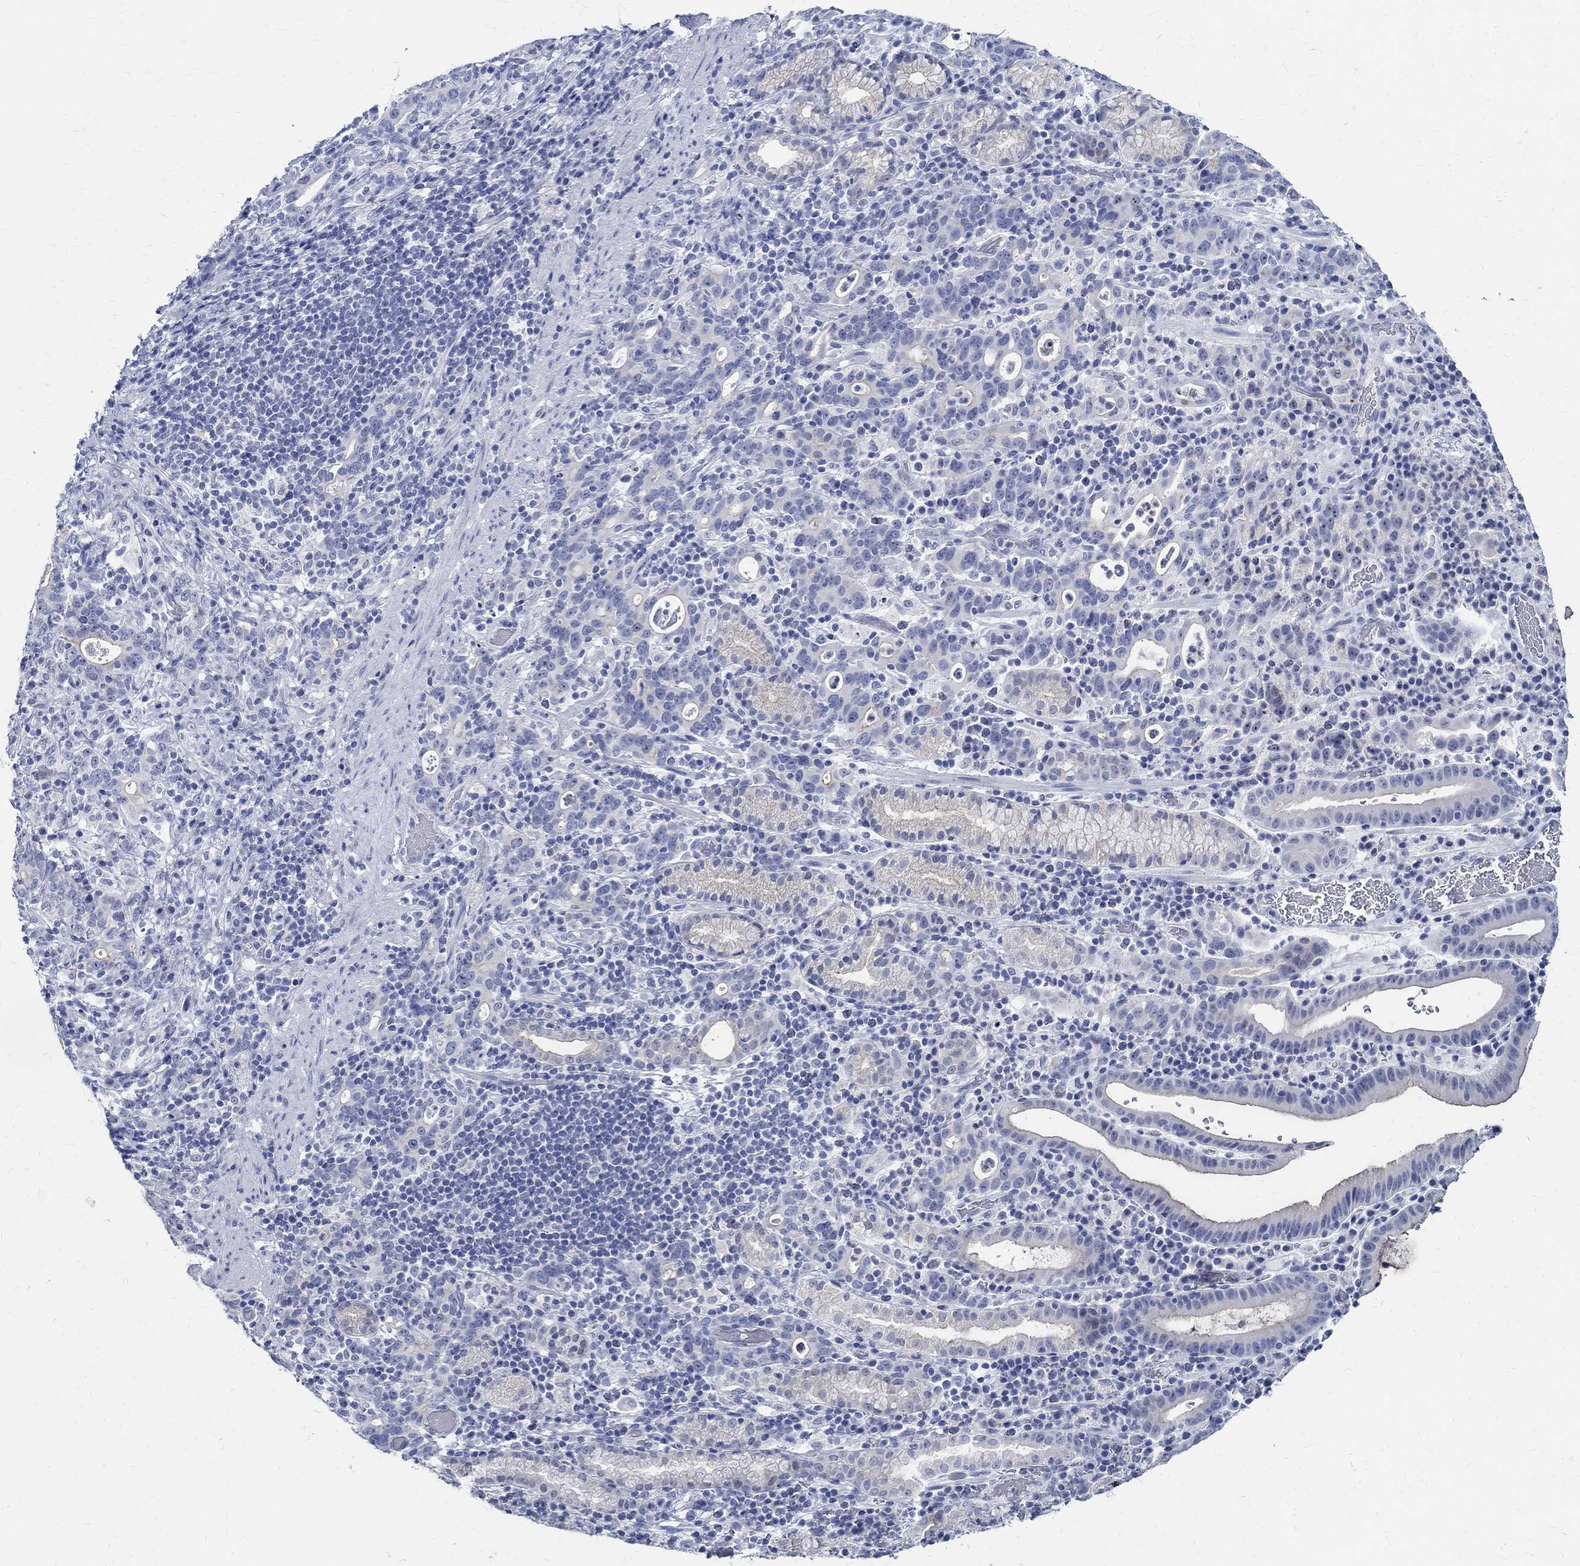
{"staining": {"intensity": "negative", "quantity": "none", "location": "none"}, "tissue": "stomach cancer", "cell_type": "Tumor cells", "image_type": "cancer", "snomed": [{"axis": "morphology", "description": "Adenocarcinoma, NOS"}, {"axis": "topography", "description": "Stomach"}], "caption": "Immunohistochemistry image of adenocarcinoma (stomach) stained for a protein (brown), which reveals no staining in tumor cells.", "gene": "BSPRY", "patient": {"sex": "male", "age": 79}}